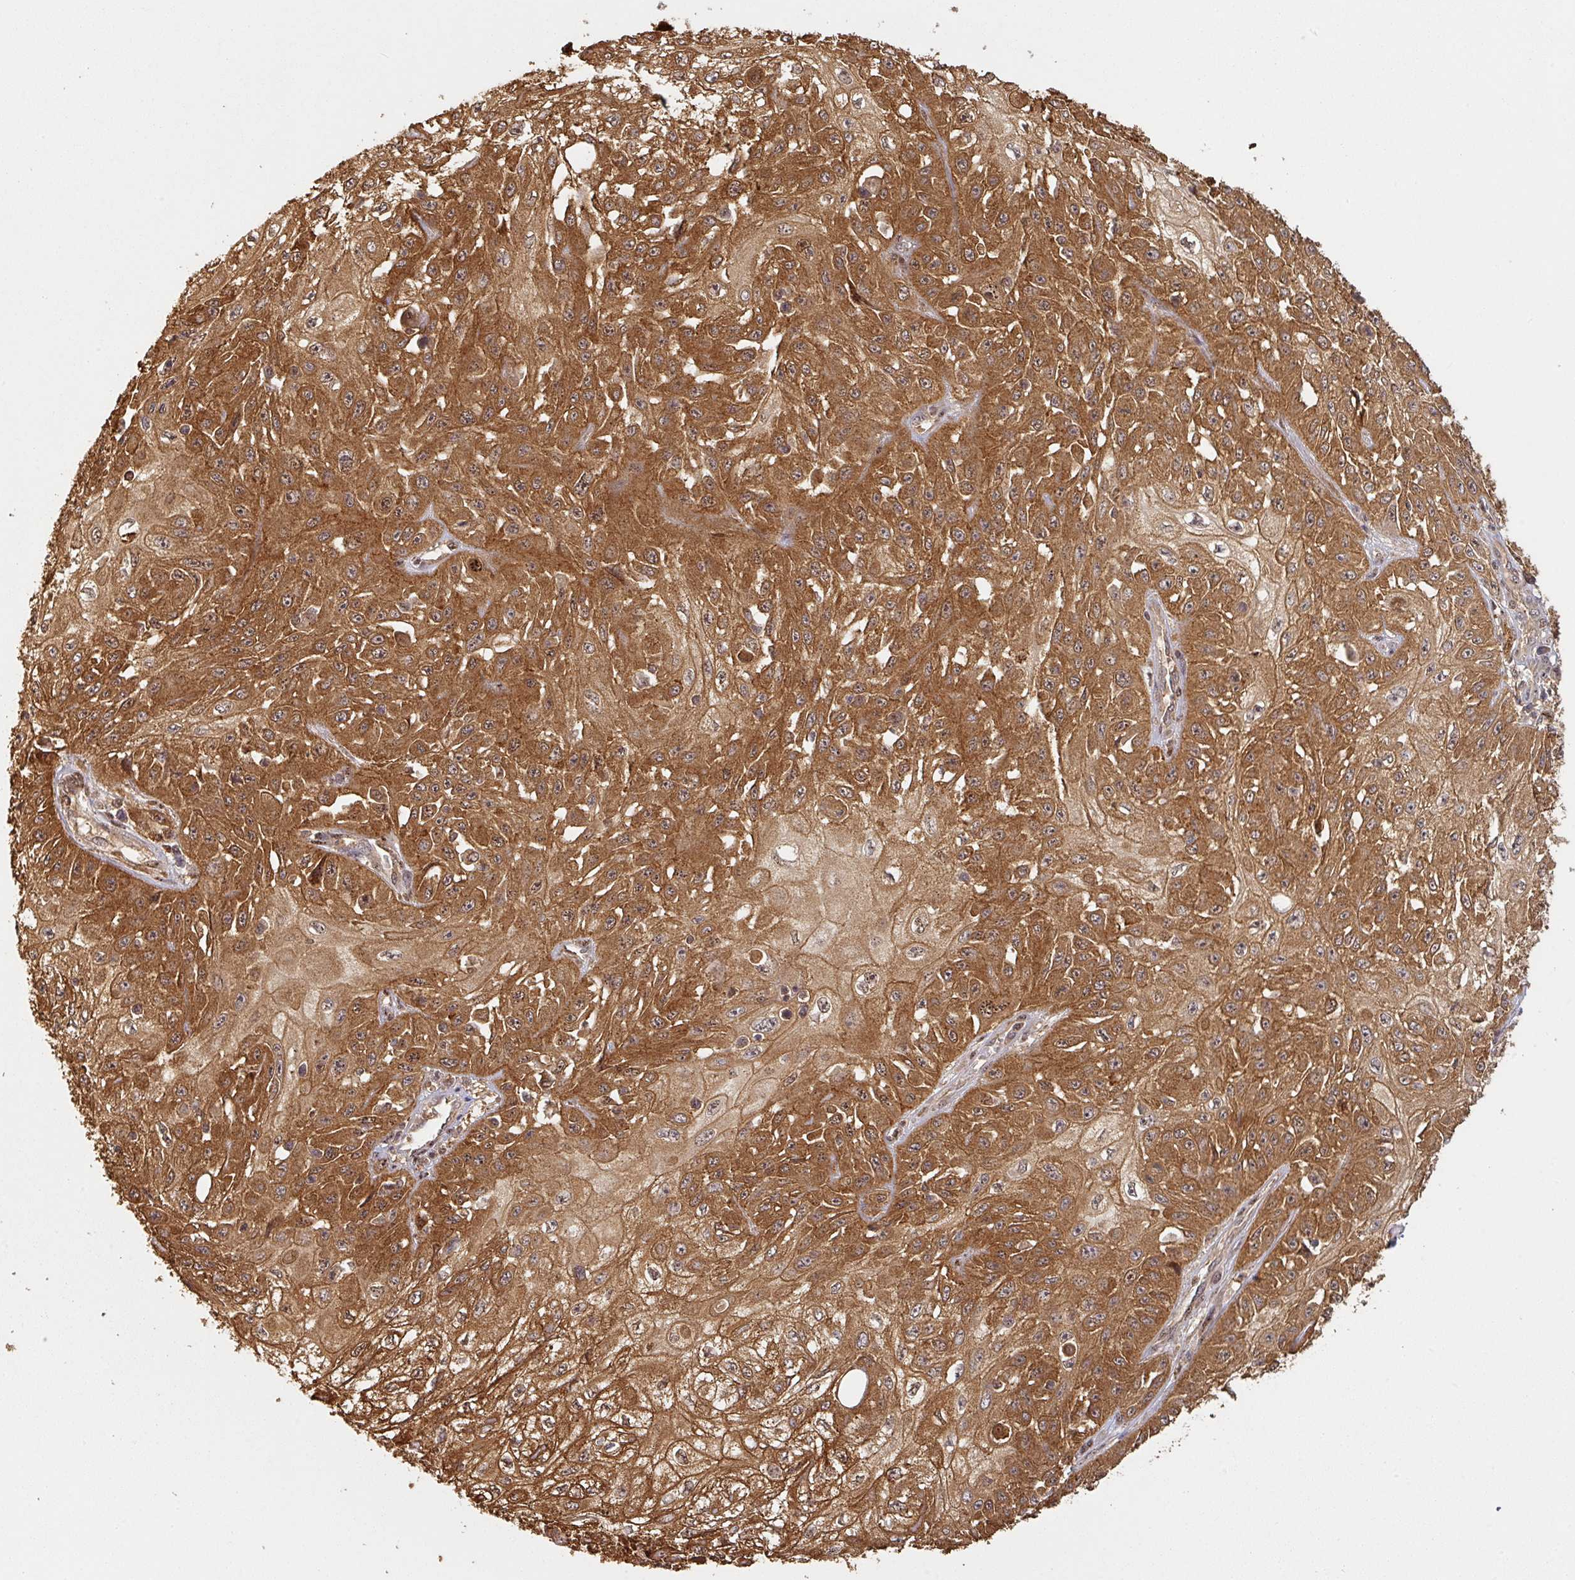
{"staining": {"intensity": "strong", "quantity": ">75%", "location": "cytoplasmic/membranous,nuclear"}, "tissue": "skin cancer", "cell_type": "Tumor cells", "image_type": "cancer", "snomed": [{"axis": "morphology", "description": "Squamous cell carcinoma, NOS"}, {"axis": "morphology", "description": "Squamous cell carcinoma, metastatic, NOS"}, {"axis": "topography", "description": "Skin"}, {"axis": "topography", "description": "Lymph node"}], "caption": "Immunohistochemical staining of skin cancer displays strong cytoplasmic/membranous and nuclear protein staining in about >75% of tumor cells.", "gene": "ZNF322", "patient": {"sex": "male", "age": 75}}